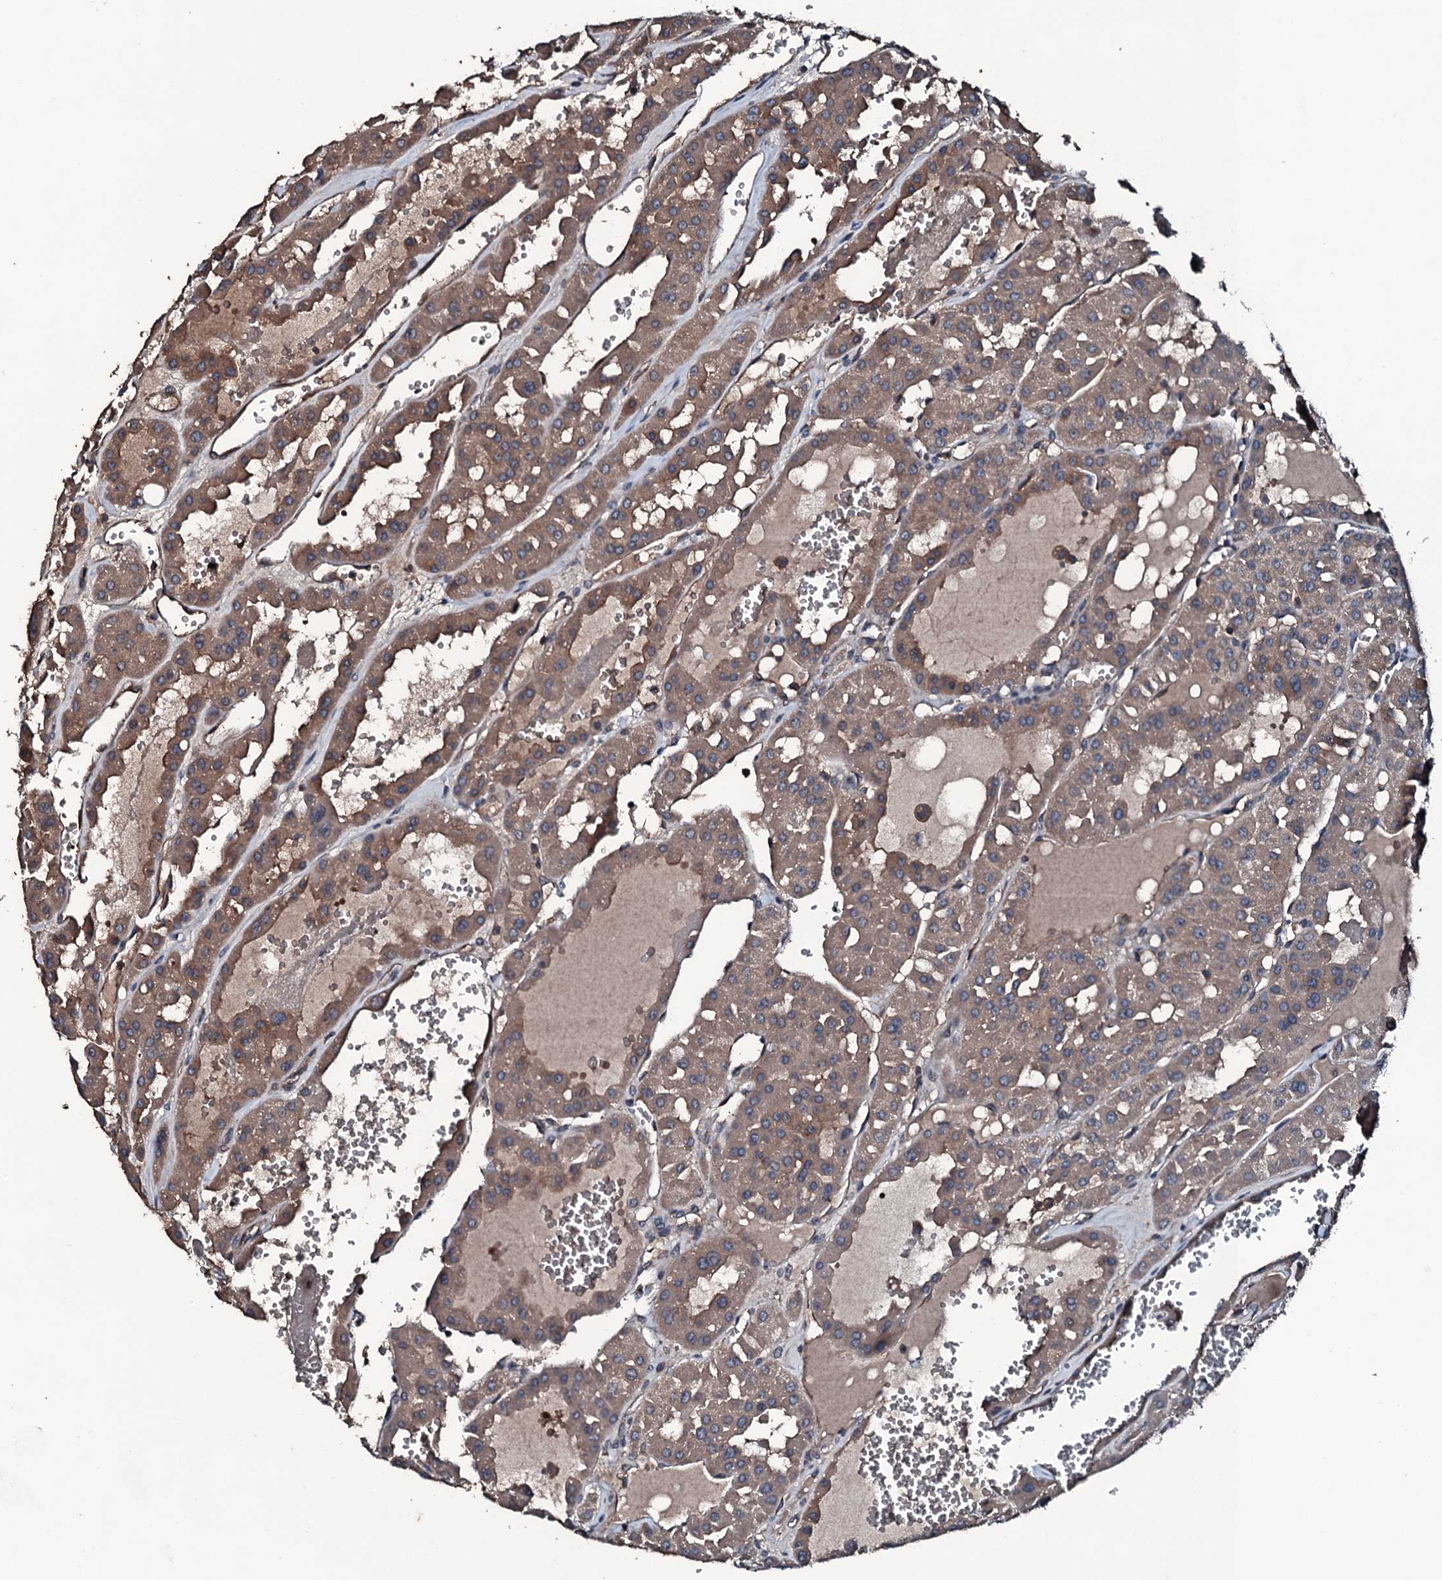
{"staining": {"intensity": "moderate", "quantity": ">75%", "location": "cytoplasmic/membranous"}, "tissue": "renal cancer", "cell_type": "Tumor cells", "image_type": "cancer", "snomed": [{"axis": "morphology", "description": "Carcinoma, NOS"}, {"axis": "topography", "description": "Kidney"}], "caption": "A histopathology image showing moderate cytoplasmic/membranous positivity in approximately >75% of tumor cells in renal cancer (carcinoma), as visualized by brown immunohistochemical staining.", "gene": "AARS1", "patient": {"sex": "female", "age": 75}}